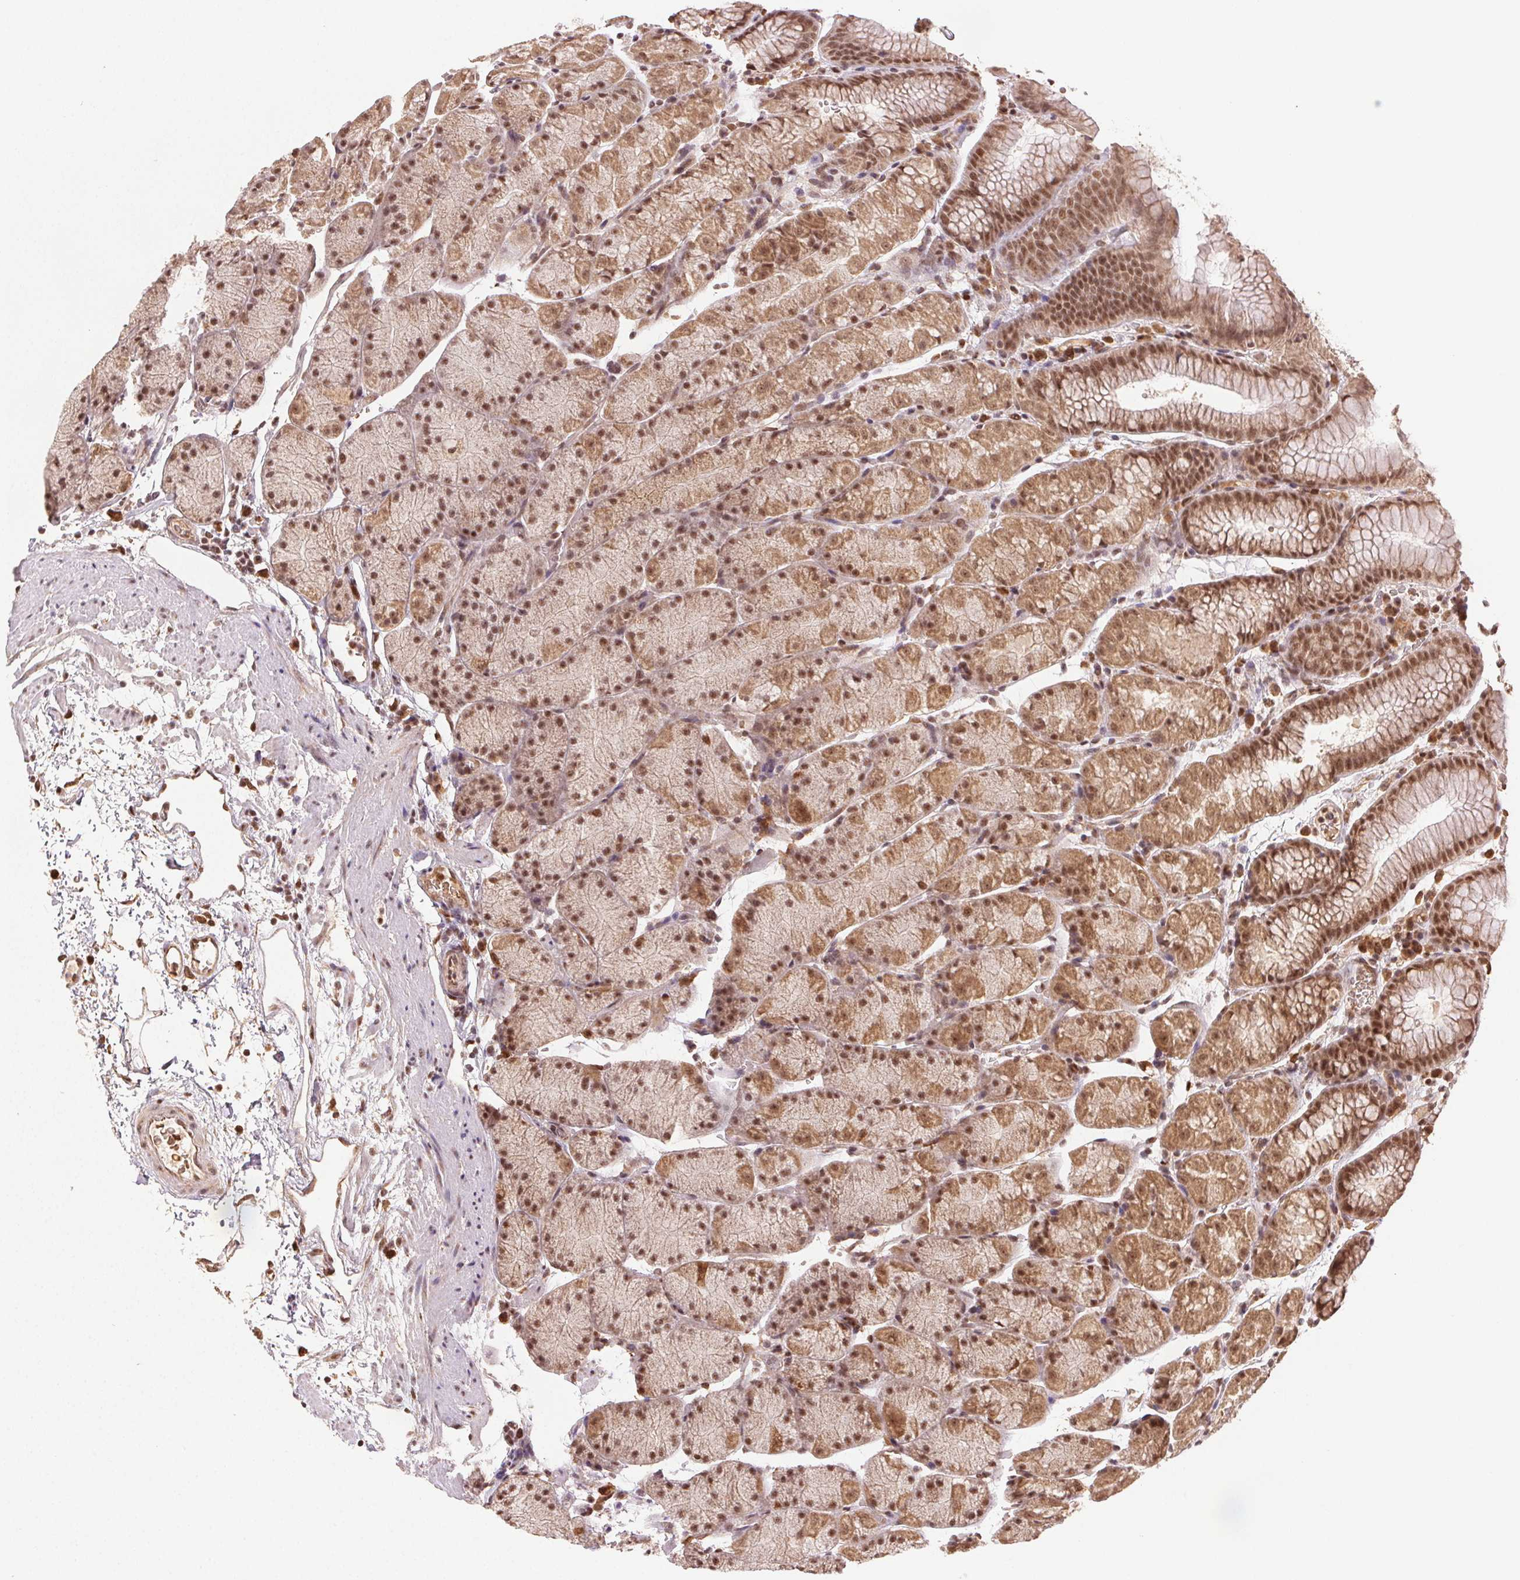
{"staining": {"intensity": "moderate", "quantity": ">75%", "location": "cytoplasmic/membranous,nuclear"}, "tissue": "stomach", "cell_type": "Glandular cells", "image_type": "normal", "snomed": [{"axis": "morphology", "description": "Normal tissue, NOS"}, {"axis": "topography", "description": "Stomach, upper"}, {"axis": "topography", "description": "Stomach"}], "caption": "Glandular cells reveal medium levels of moderate cytoplasmic/membranous,nuclear staining in approximately >75% of cells in benign stomach.", "gene": "TREML4", "patient": {"sex": "male", "age": 76}}